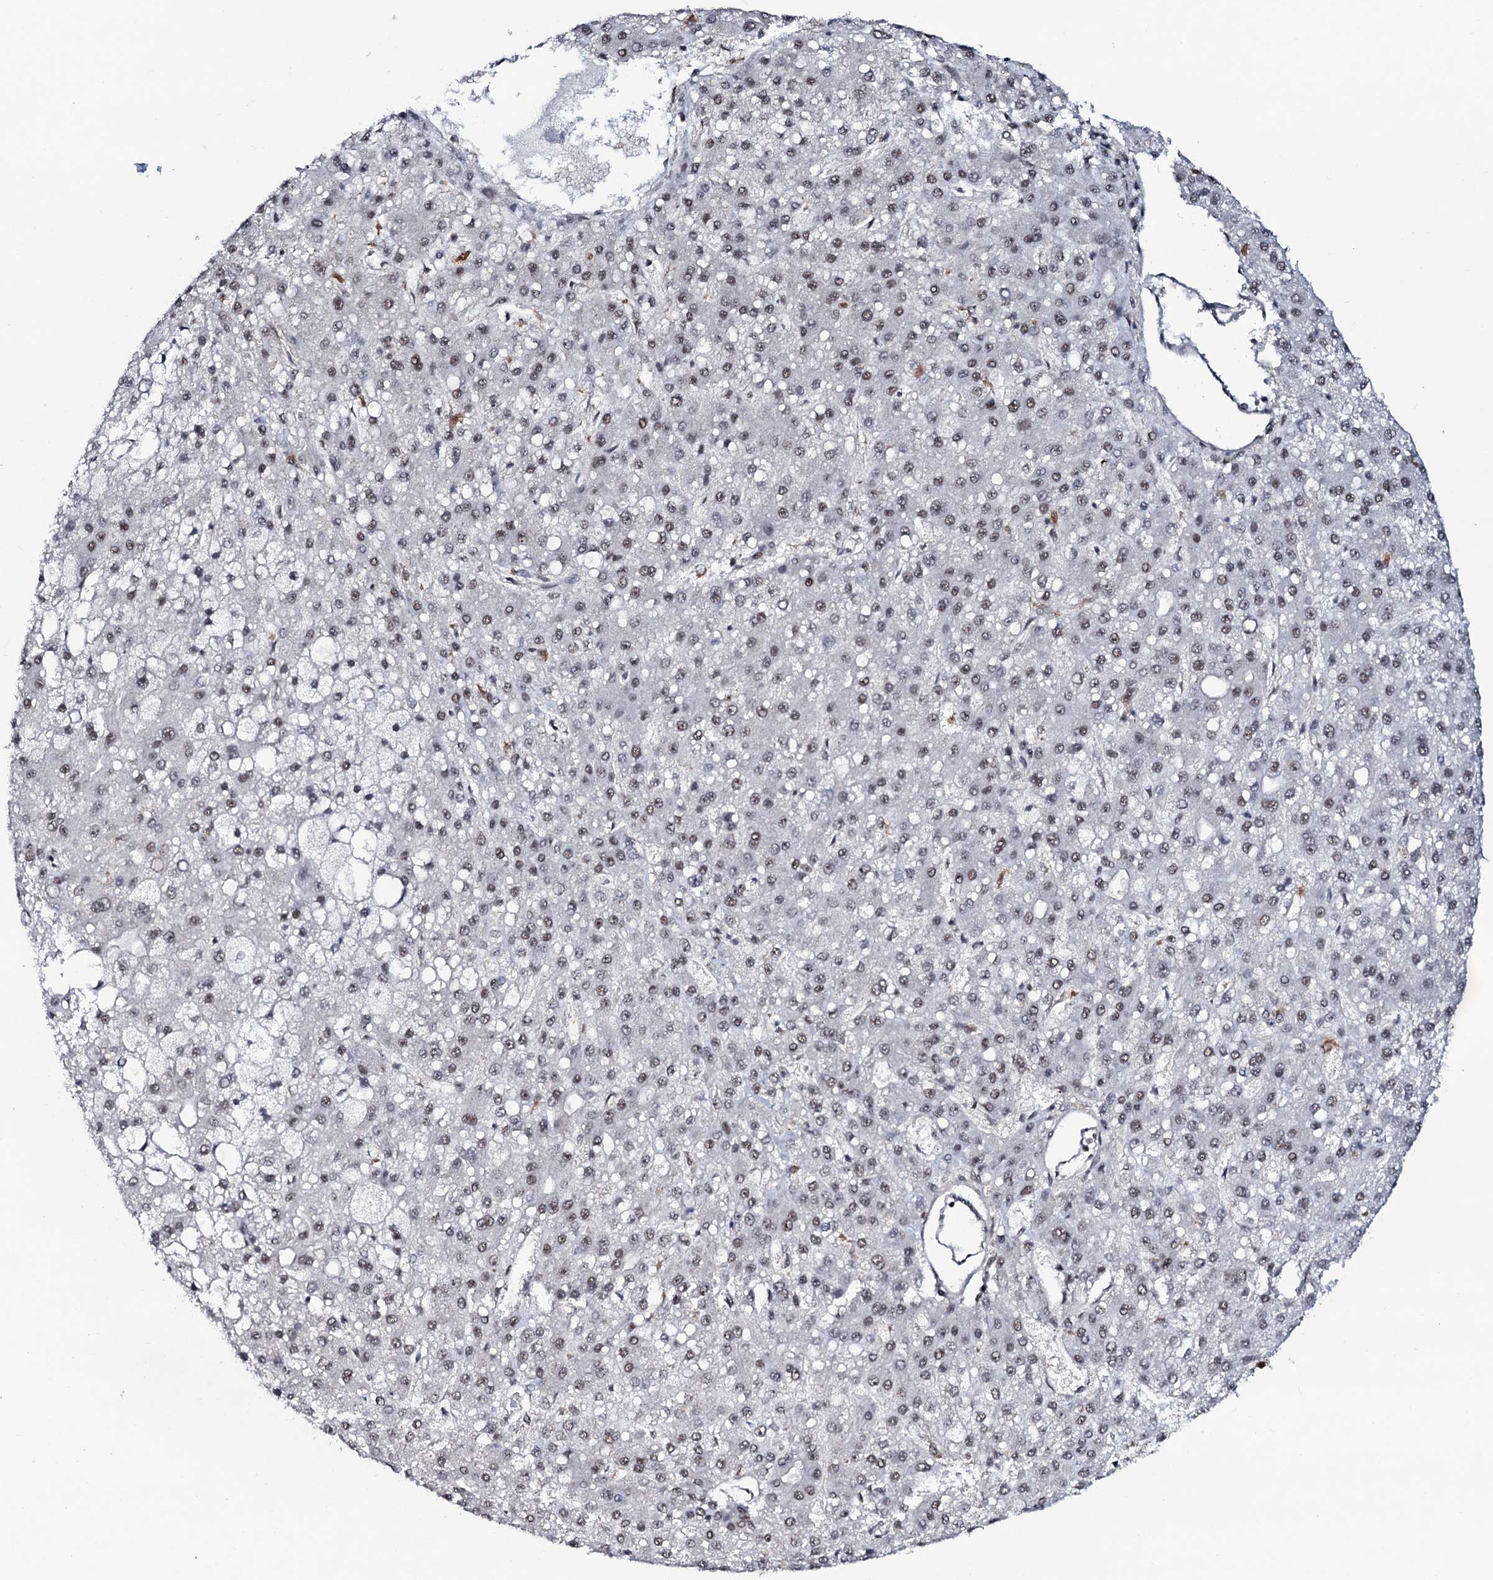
{"staining": {"intensity": "moderate", "quantity": ">75%", "location": "nuclear"}, "tissue": "liver cancer", "cell_type": "Tumor cells", "image_type": "cancer", "snomed": [{"axis": "morphology", "description": "Carcinoma, Hepatocellular, NOS"}, {"axis": "topography", "description": "Liver"}], "caption": "Protein staining of liver cancer tissue exhibits moderate nuclear positivity in about >75% of tumor cells.", "gene": "PRPF18", "patient": {"sex": "male", "age": 67}}